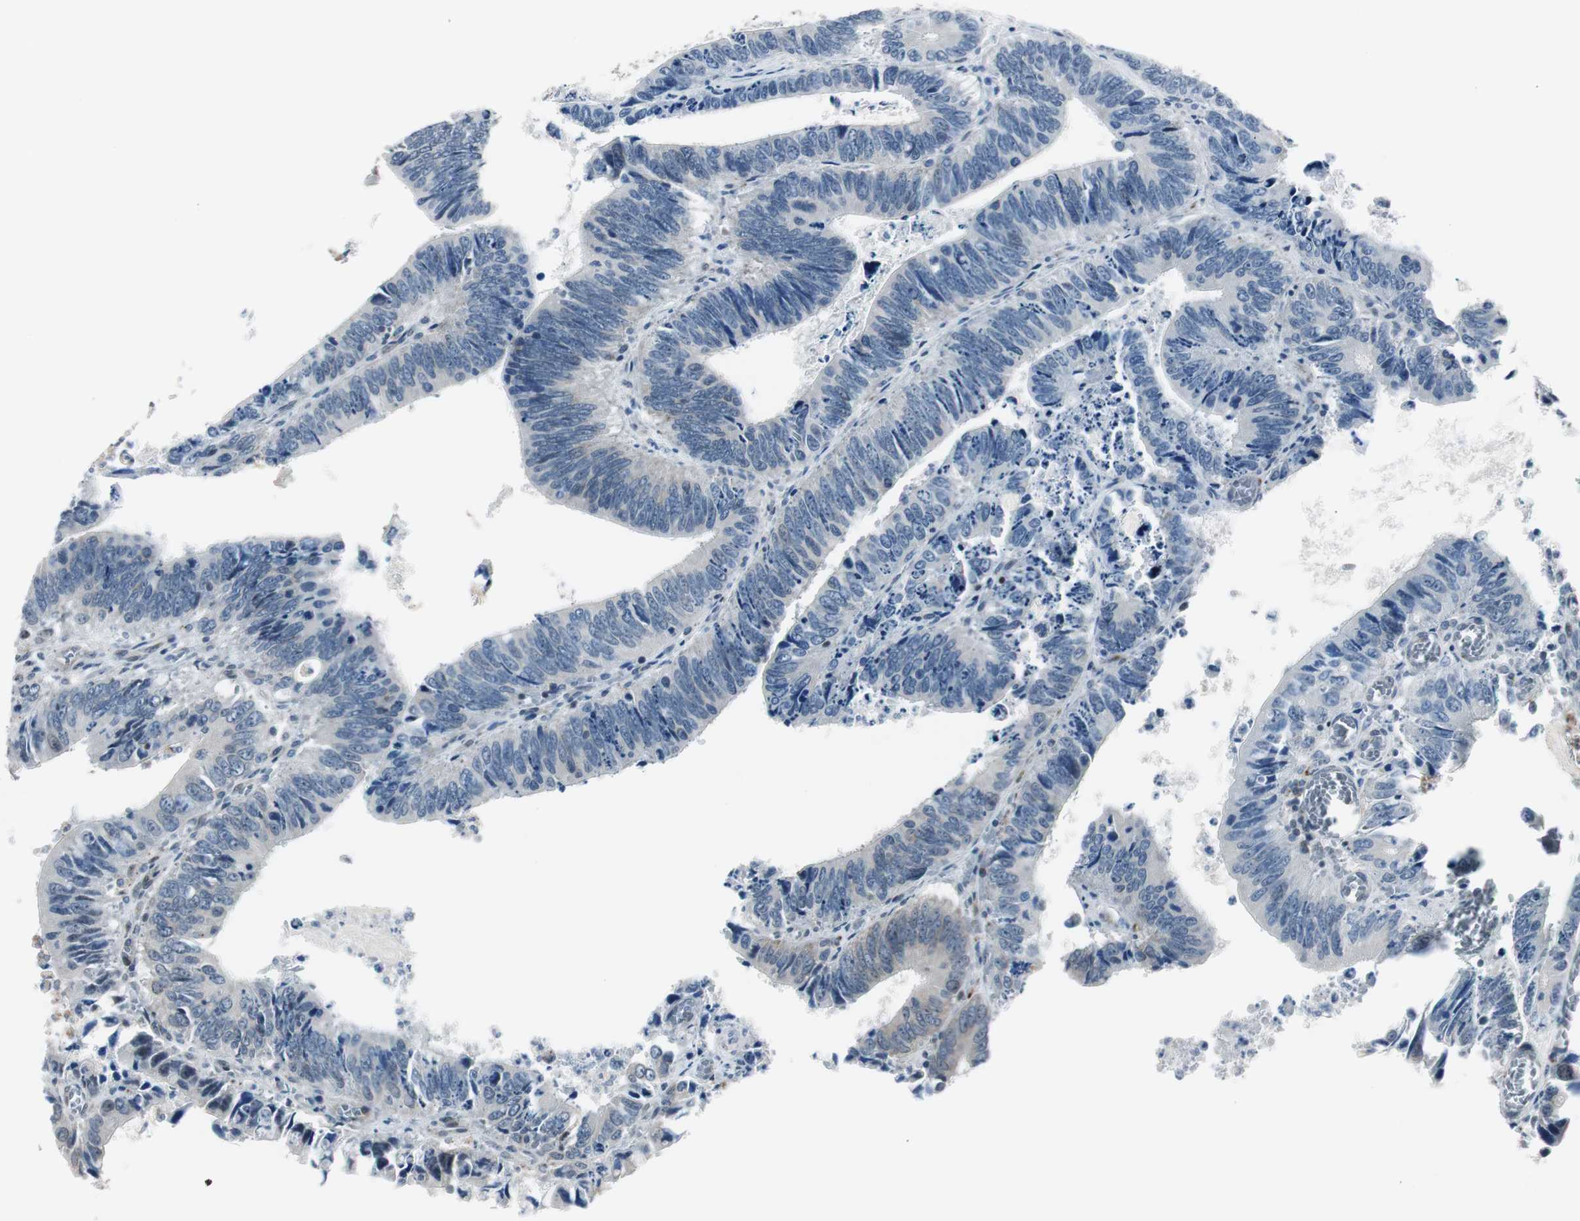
{"staining": {"intensity": "negative", "quantity": "none", "location": "none"}, "tissue": "colorectal cancer", "cell_type": "Tumor cells", "image_type": "cancer", "snomed": [{"axis": "morphology", "description": "Adenocarcinoma, NOS"}, {"axis": "topography", "description": "Colon"}], "caption": "Immunohistochemical staining of human colorectal adenocarcinoma shows no significant expression in tumor cells.", "gene": "BOLA1", "patient": {"sex": "male", "age": 72}}